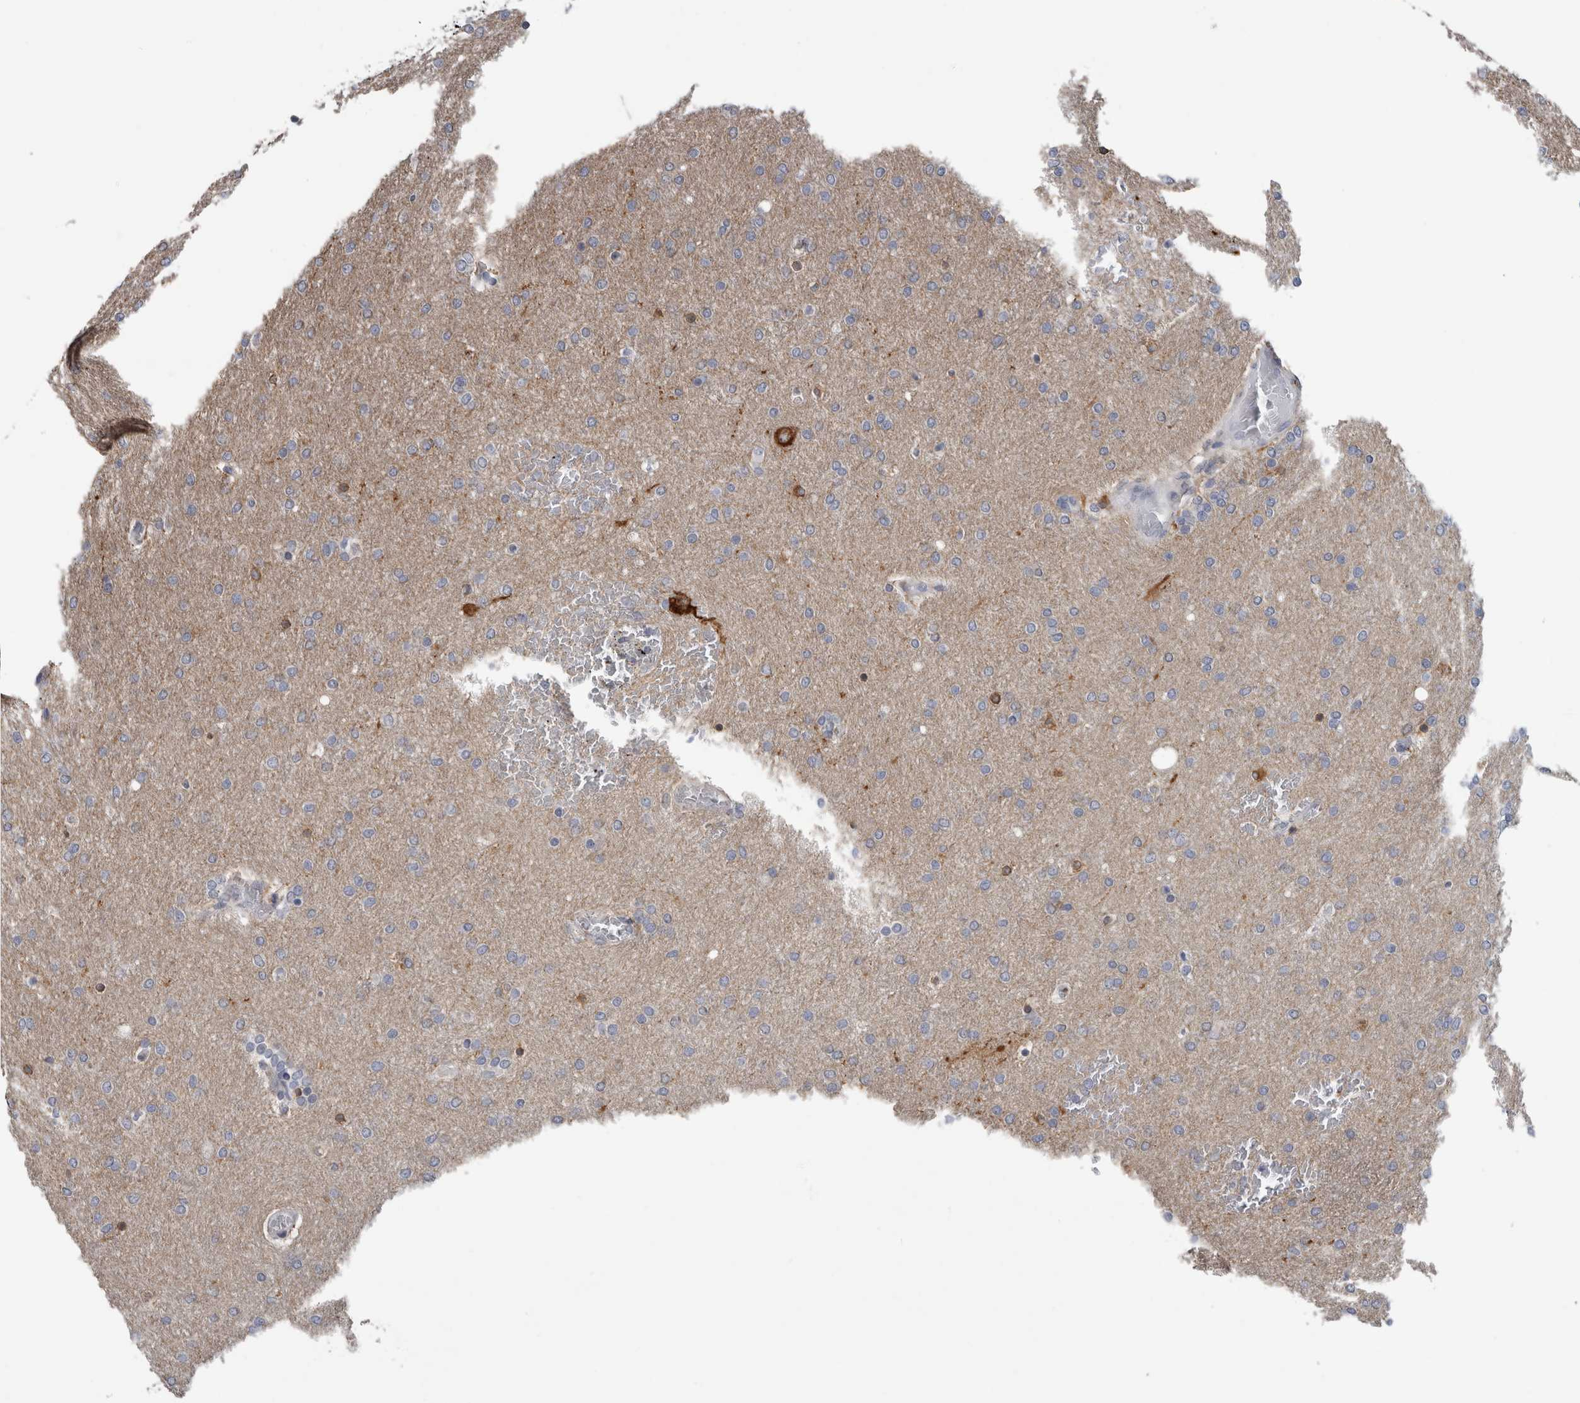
{"staining": {"intensity": "negative", "quantity": "none", "location": "none"}, "tissue": "glioma", "cell_type": "Tumor cells", "image_type": "cancer", "snomed": [{"axis": "morphology", "description": "Glioma, malignant, Low grade"}, {"axis": "topography", "description": "Brain"}], "caption": "An immunohistochemistry (IHC) image of glioma is shown. There is no staining in tumor cells of glioma. (DAB IHC with hematoxylin counter stain).", "gene": "TMEM242", "patient": {"sex": "female", "age": 37}}